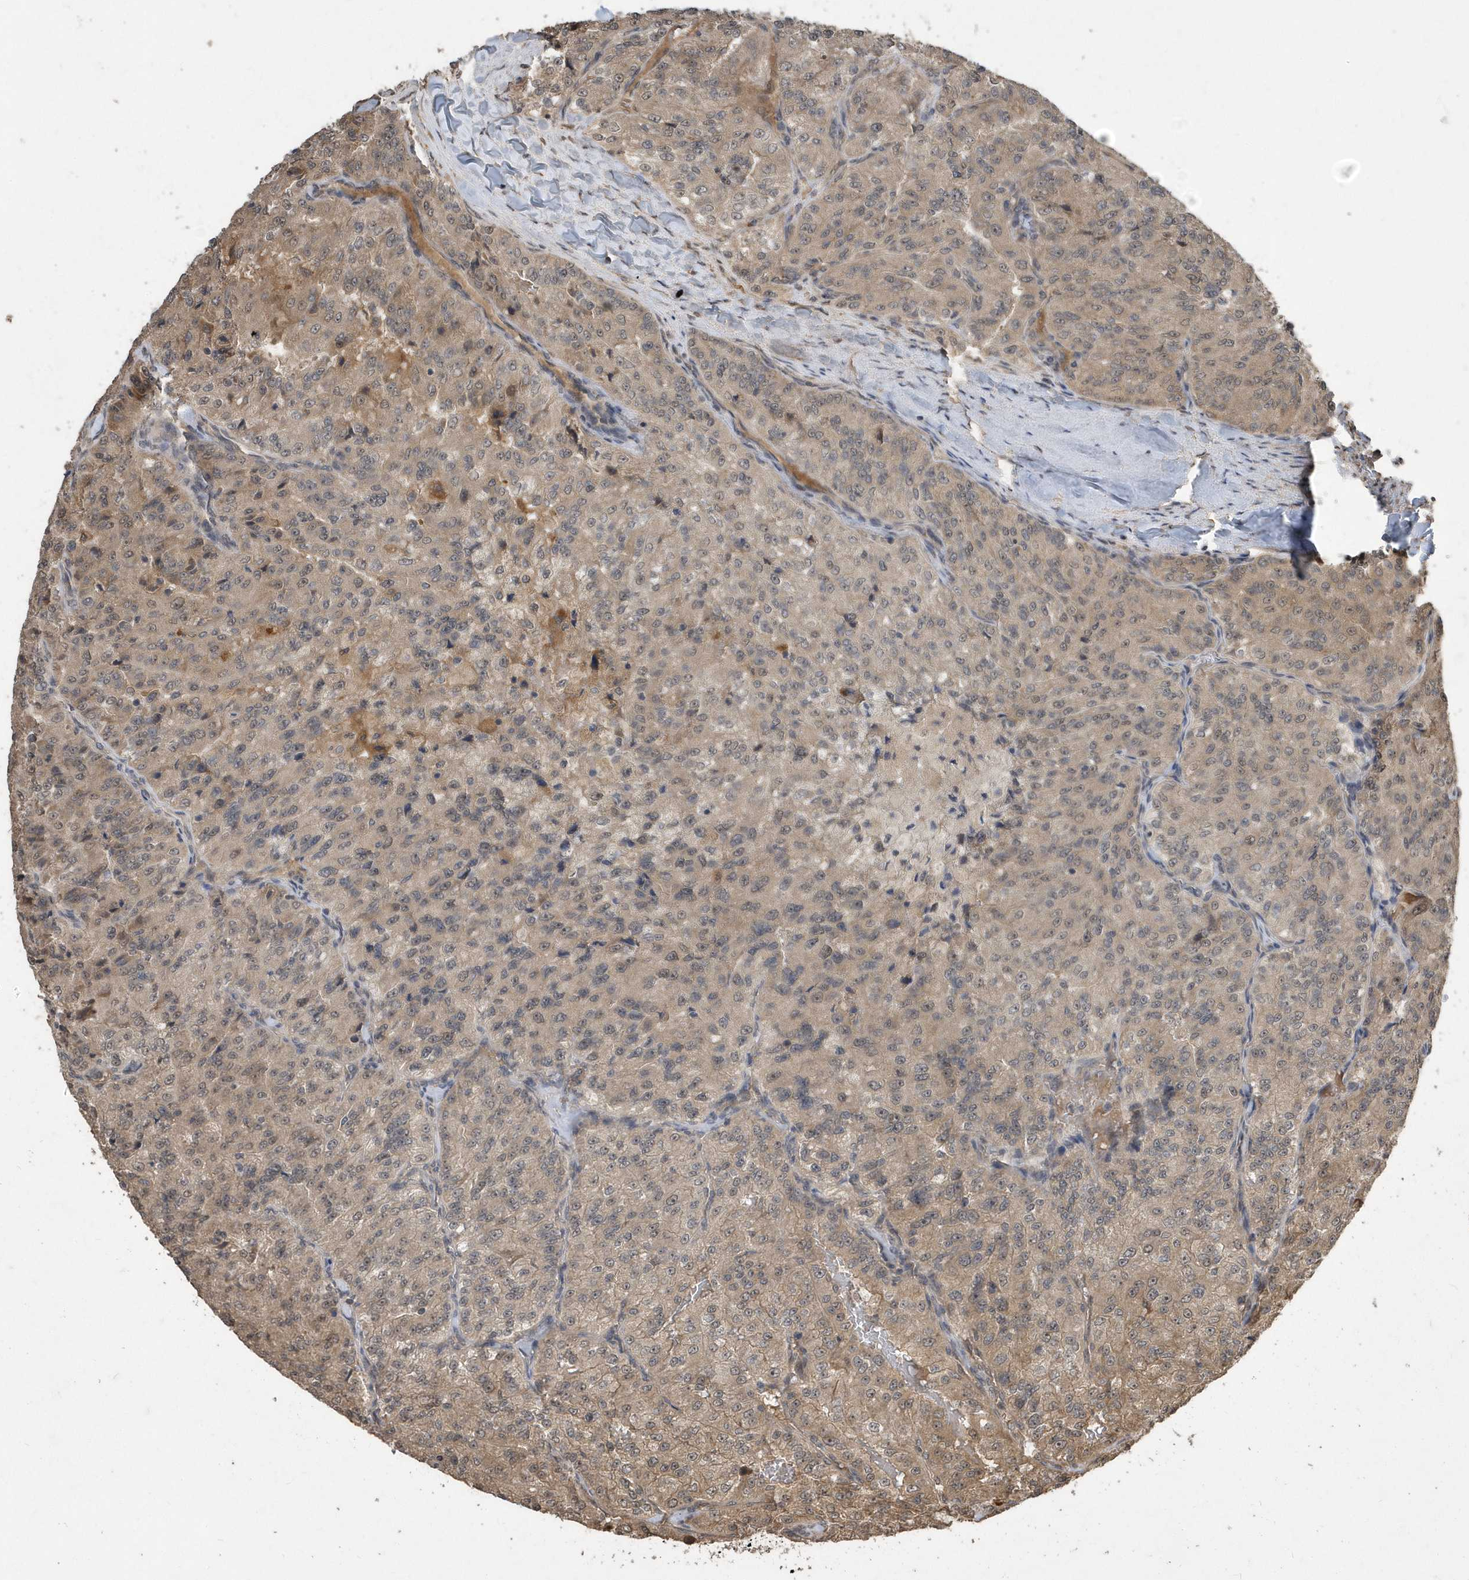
{"staining": {"intensity": "weak", "quantity": "25%-75%", "location": "cytoplasmic/membranous"}, "tissue": "renal cancer", "cell_type": "Tumor cells", "image_type": "cancer", "snomed": [{"axis": "morphology", "description": "Adenocarcinoma, NOS"}, {"axis": "topography", "description": "Kidney"}], "caption": "IHC of human renal cancer (adenocarcinoma) exhibits low levels of weak cytoplasmic/membranous positivity in approximately 25%-75% of tumor cells. The staining is performed using DAB brown chromogen to label protein expression. The nuclei are counter-stained blue using hematoxylin.", "gene": "WASHC5", "patient": {"sex": "female", "age": 63}}